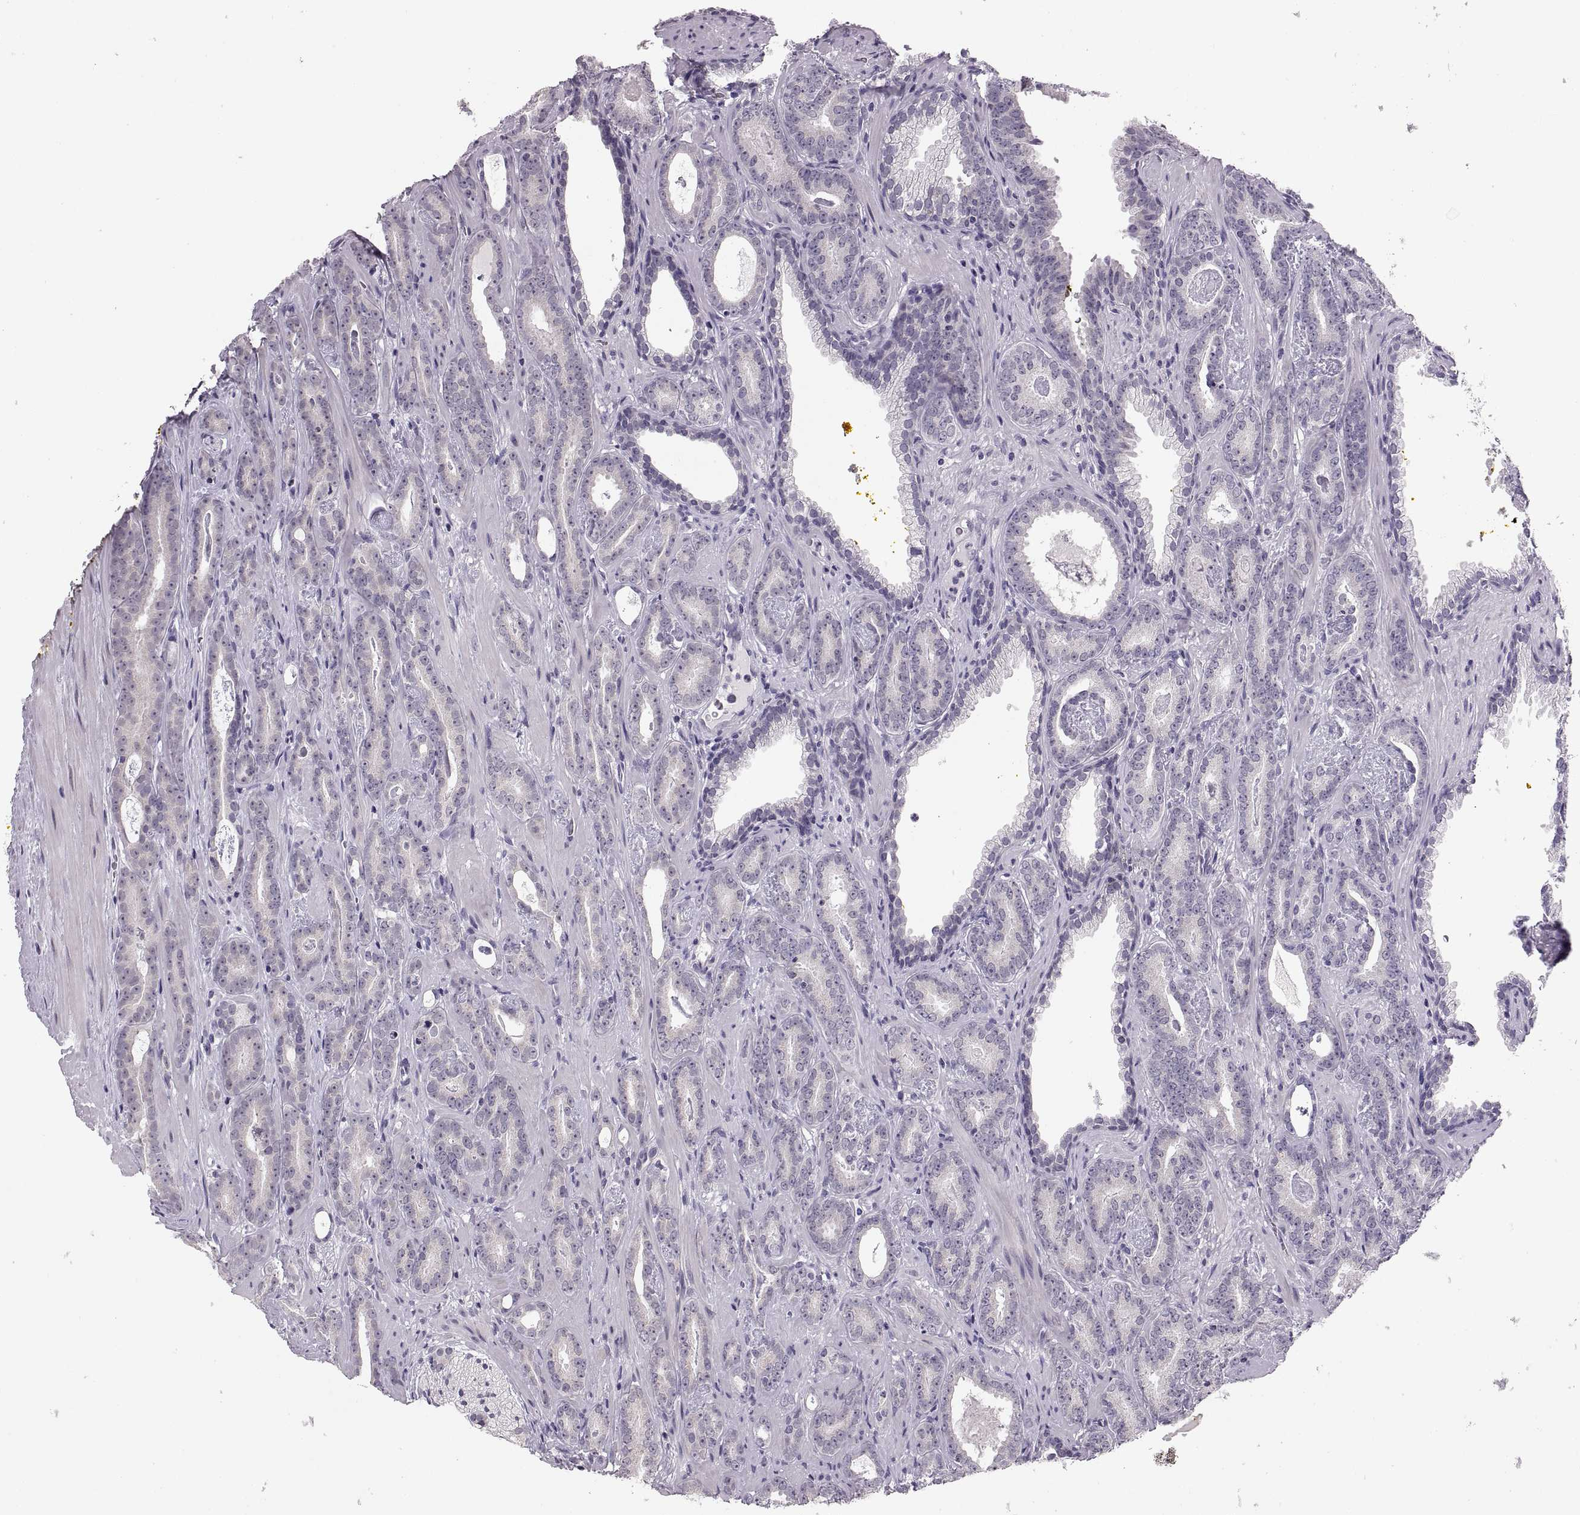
{"staining": {"intensity": "negative", "quantity": "none", "location": "none"}, "tissue": "prostate cancer", "cell_type": "Tumor cells", "image_type": "cancer", "snomed": [{"axis": "morphology", "description": "Adenocarcinoma, Medium grade"}, {"axis": "topography", "description": "Prostate and seminal vesicle, NOS"}, {"axis": "topography", "description": "Prostate"}], "caption": "Immunohistochemical staining of human prostate cancer reveals no significant expression in tumor cells.", "gene": "ADH6", "patient": {"sex": "male", "age": 54}}